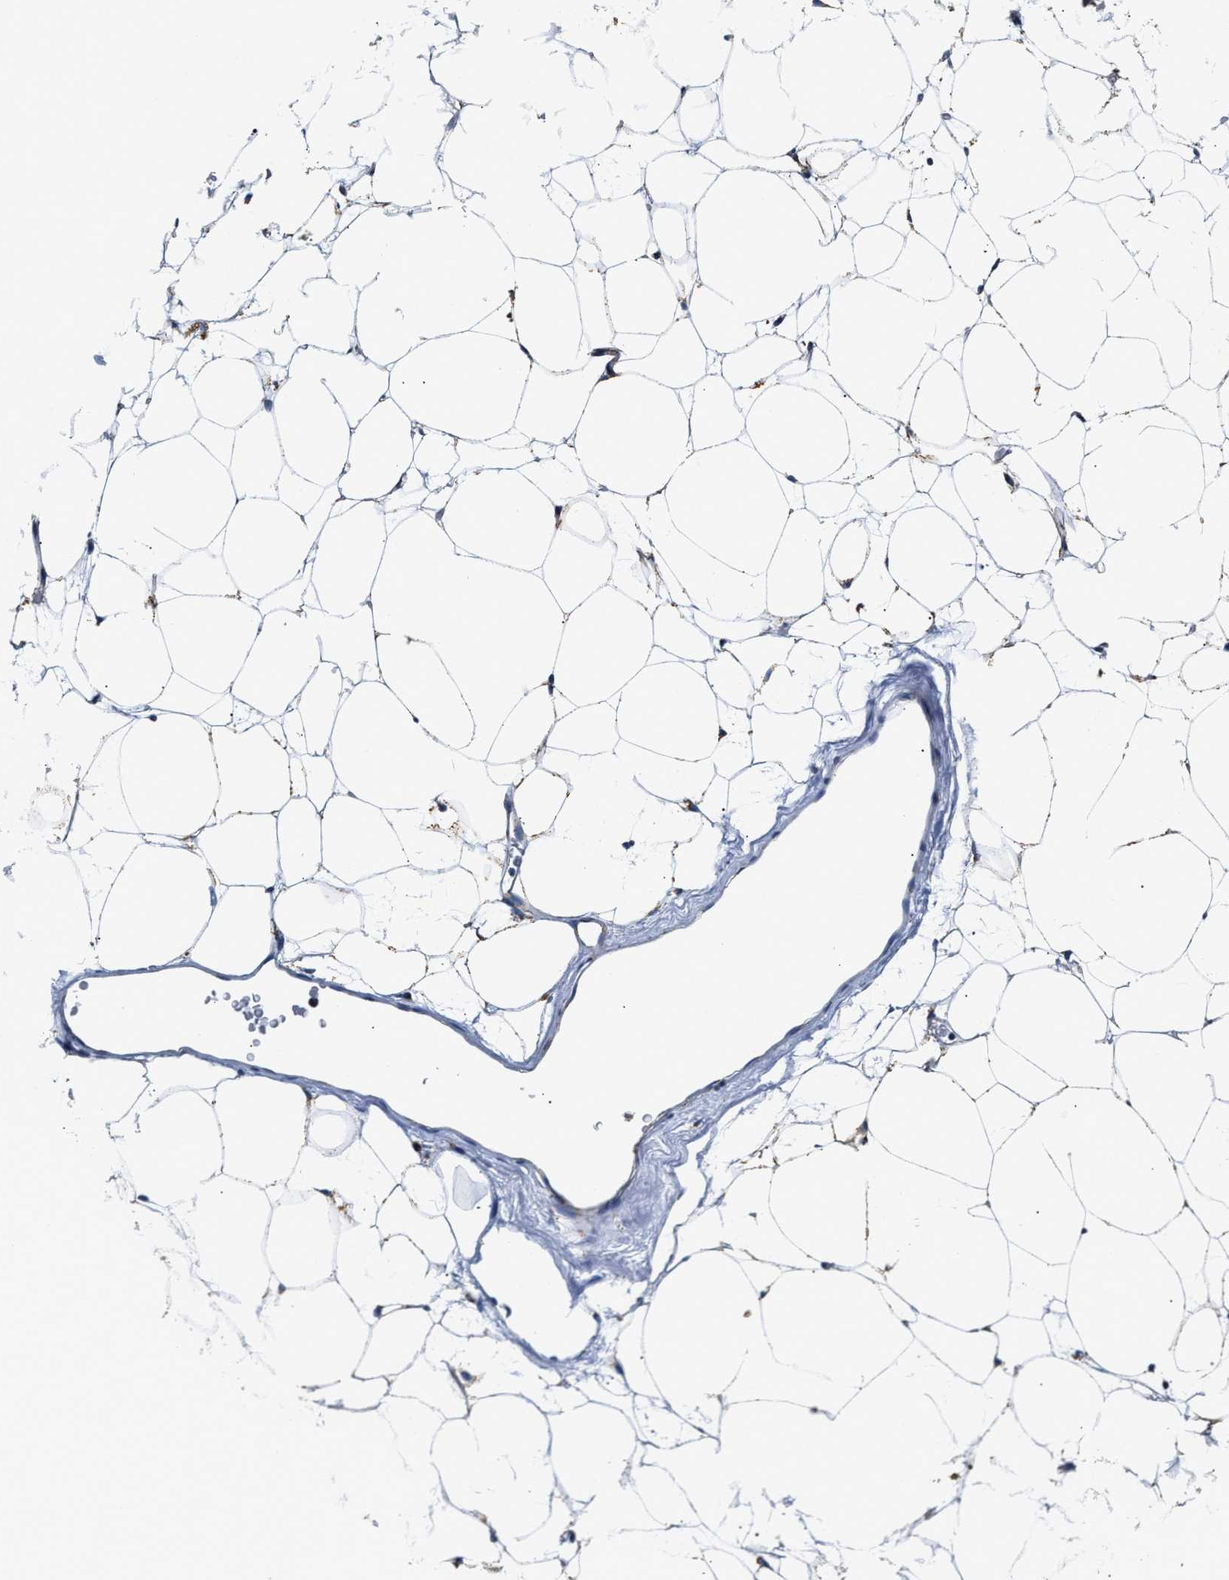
{"staining": {"intensity": "negative", "quantity": "none", "location": "none"}, "tissue": "adipose tissue", "cell_type": "Adipocytes", "image_type": "normal", "snomed": [{"axis": "morphology", "description": "Normal tissue, NOS"}, {"axis": "topography", "description": "Breast"}, {"axis": "topography", "description": "Soft tissue"}], "caption": "An IHC photomicrograph of unremarkable adipose tissue is shown. There is no staining in adipocytes of adipose tissue. The staining was performed using DAB (3,3'-diaminobenzidine) to visualize the protein expression in brown, while the nuclei were stained in blue with hematoxylin (Magnification: 20x).", "gene": "ACADVL", "patient": {"sex": "female", "age": 75}}